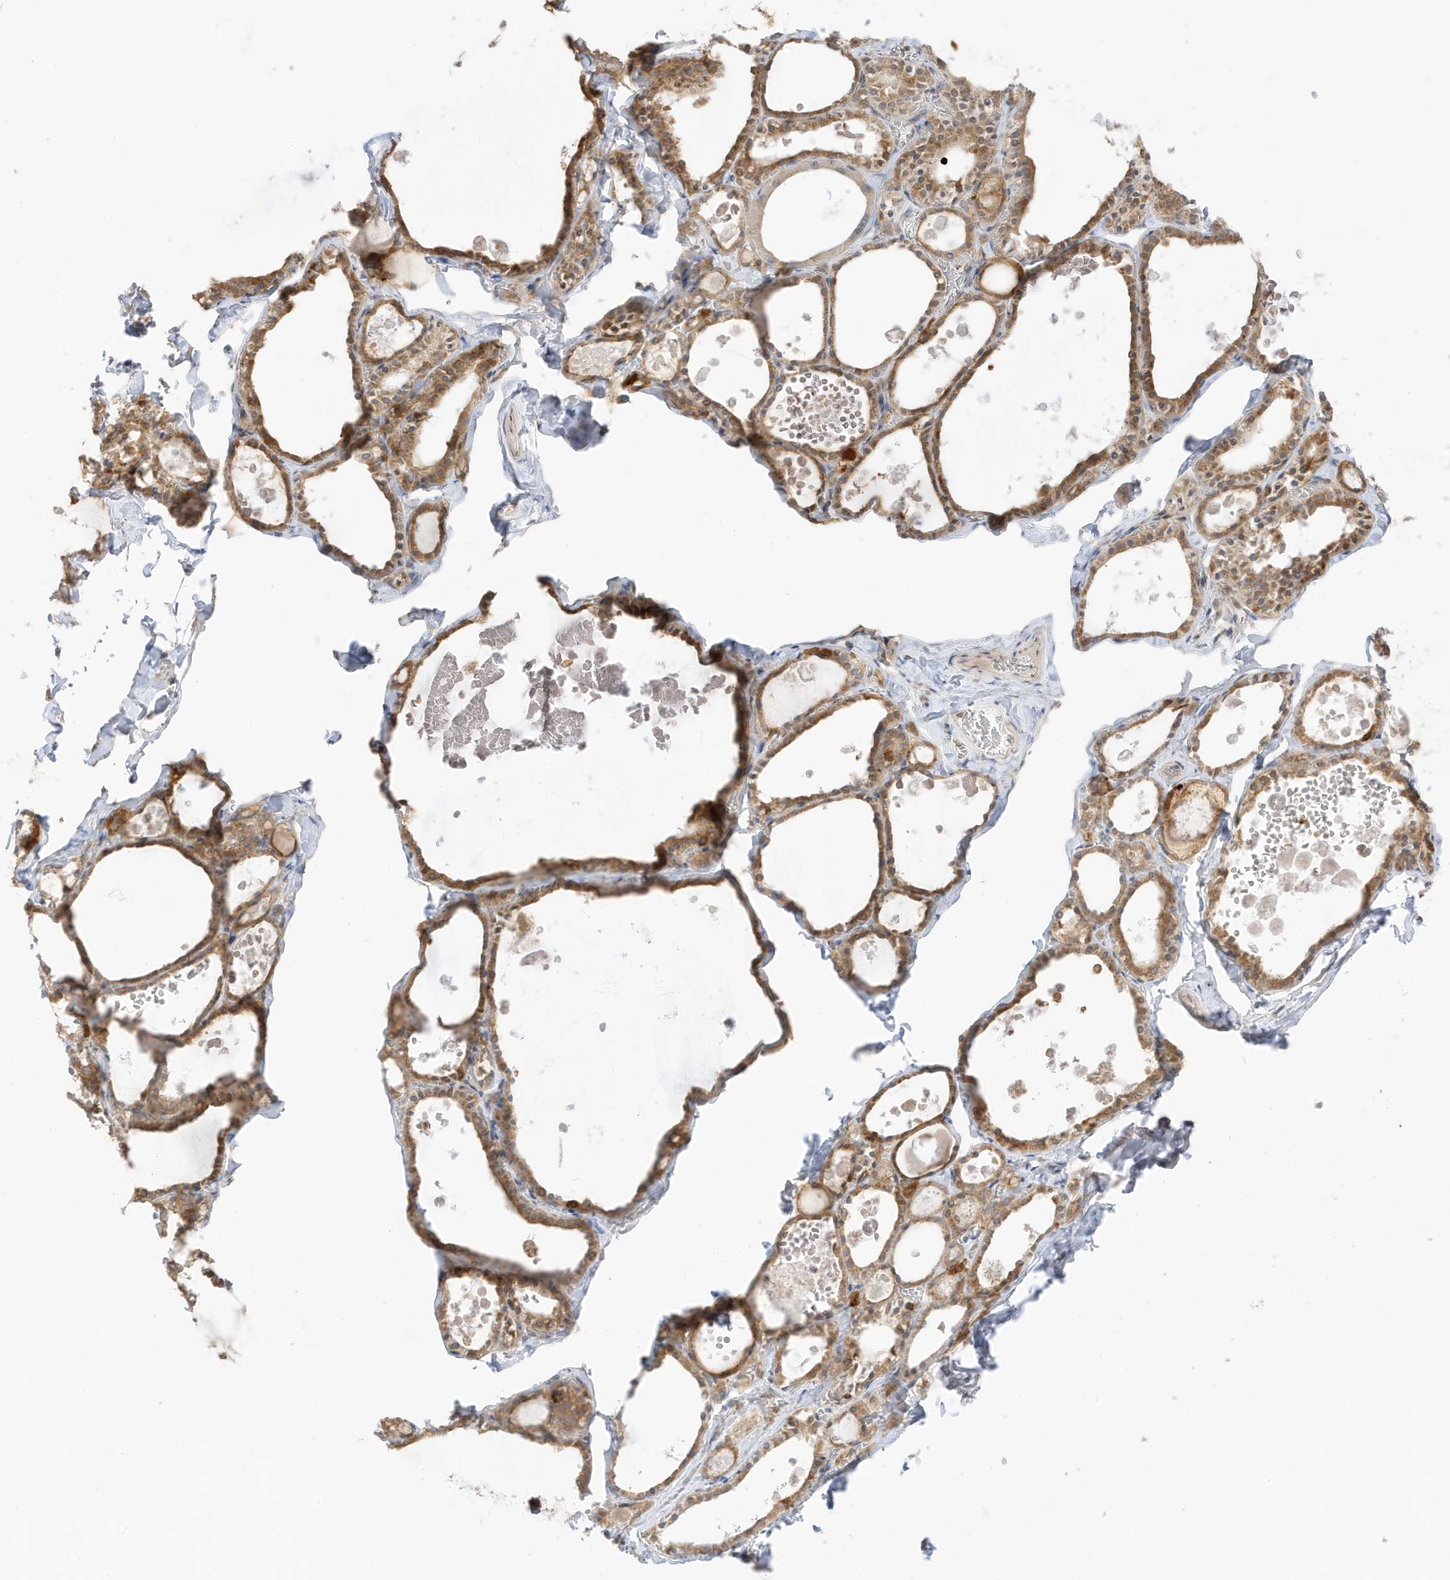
{"staining": {"intensity": "moderate", "quantity": ">75%", "location": "cytoplasmic/membranous"}, "tissue": "thyroid gland", "cell_type": "Glandular cells", "image_type": "normal", "snomed": [{"axis": "morphology", "description": "Normal tissue, NOS"}, {"axis": "topography", "description": "Thyroid gland"}], "caption": "Benign thyroid gland displays moderate cytoplasmic/membranous positivity in approximately >75% of glandular cells.", "gene": "ZBTB41", "patient": {"sex": "male", "age": 56}}